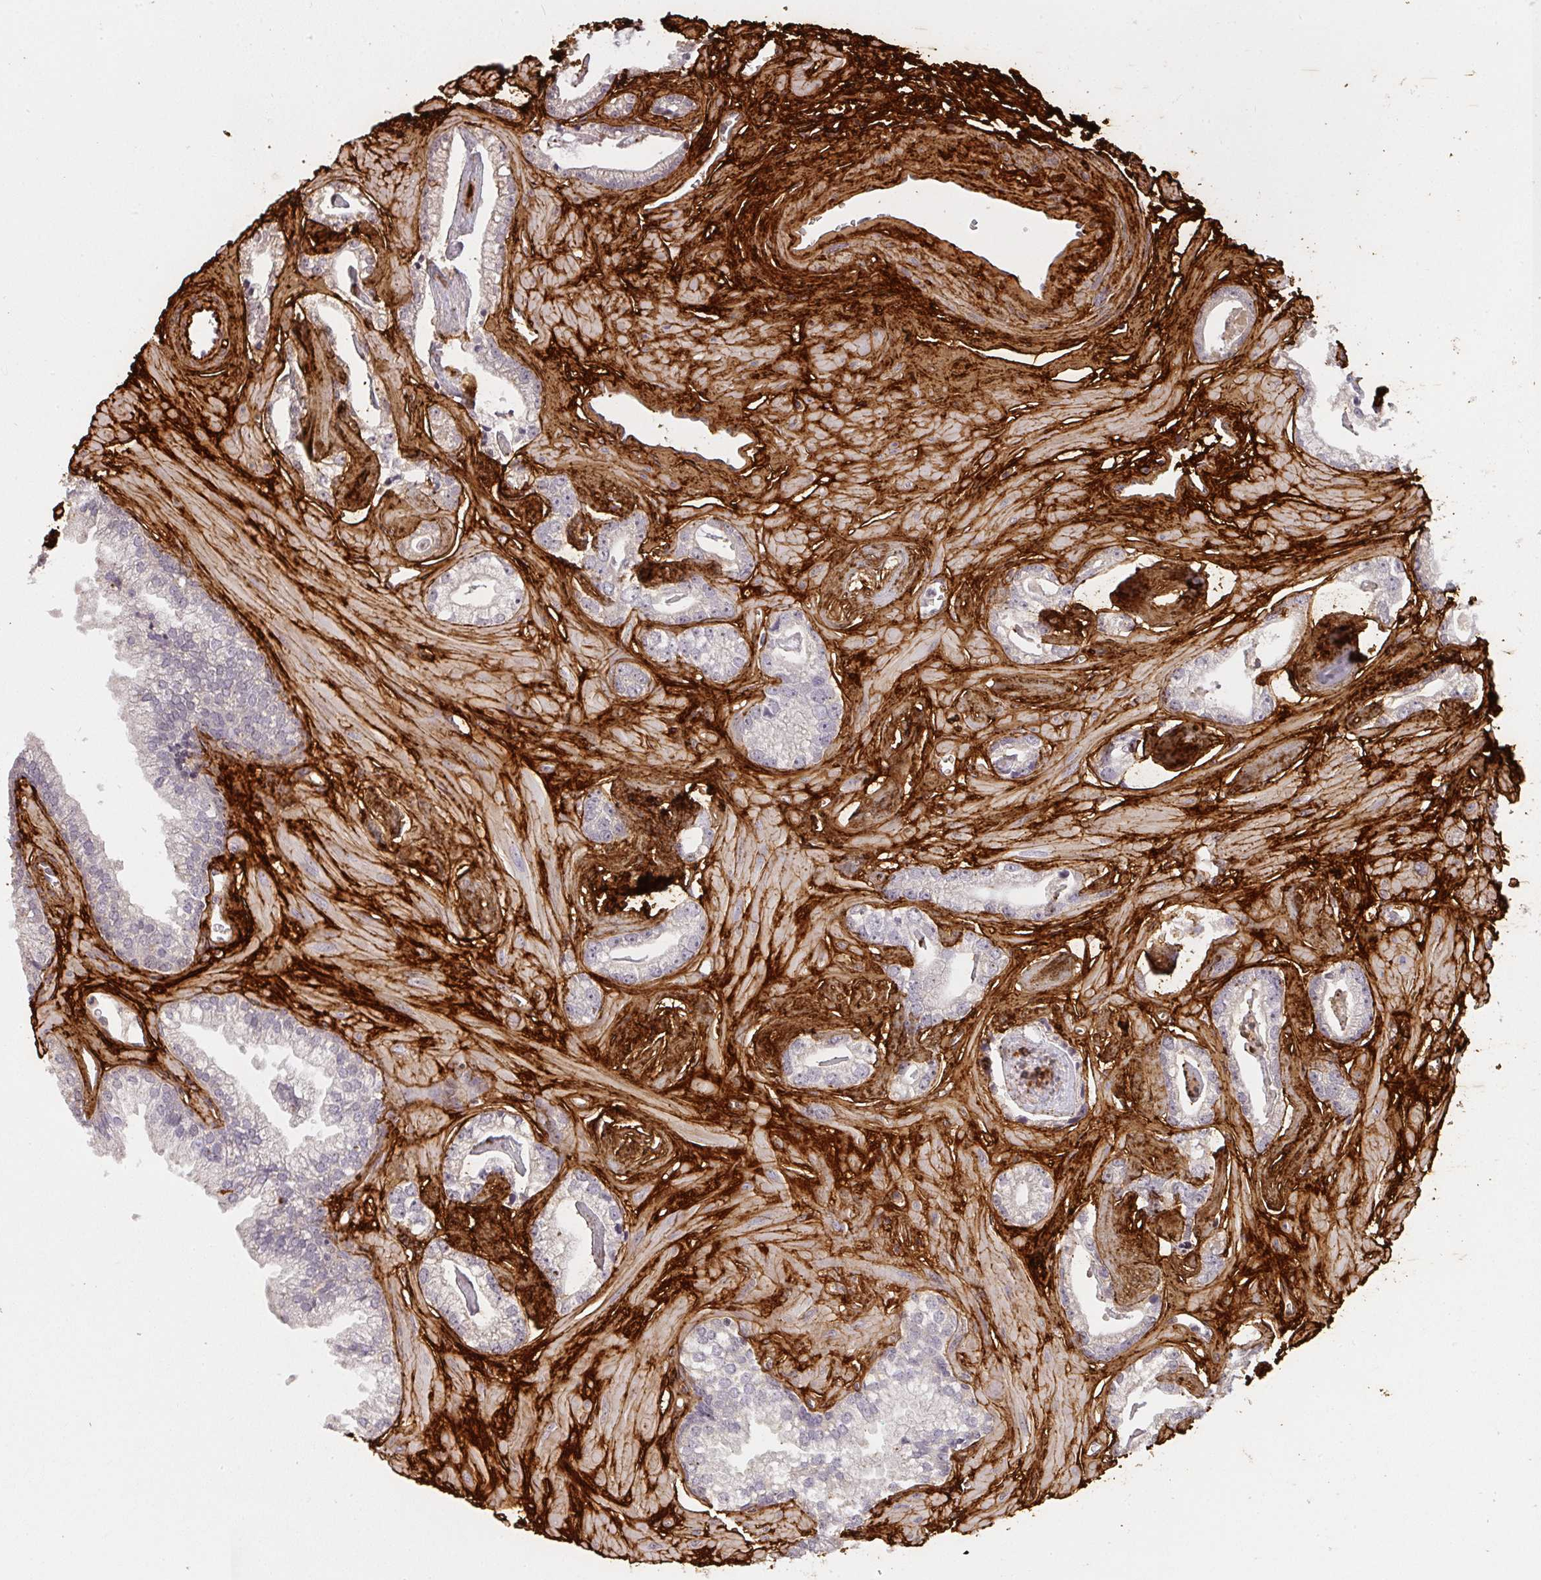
{"staining": {"intensity": "negative", "quantity": "none", "location": "none"}, "tissue": "prostate cancer", "cell_type": "Tumor cells", "image_type": "cancer", "snomed": [{"axis": "morphology", "description": "Adenocarcinoma, Low grade"}, {"axis": "topography", "description": "Prostate"}], "caption": "This is a histopathology image of immunohistochemistry staining of low-grade adenocarcinoma (prostate), which shows no expression in tumor cells. (DAB immunohistochemistry (IHC), high magnification).", "gene": "COL3A1", "patient": {"sex": "male", "age": 60}}